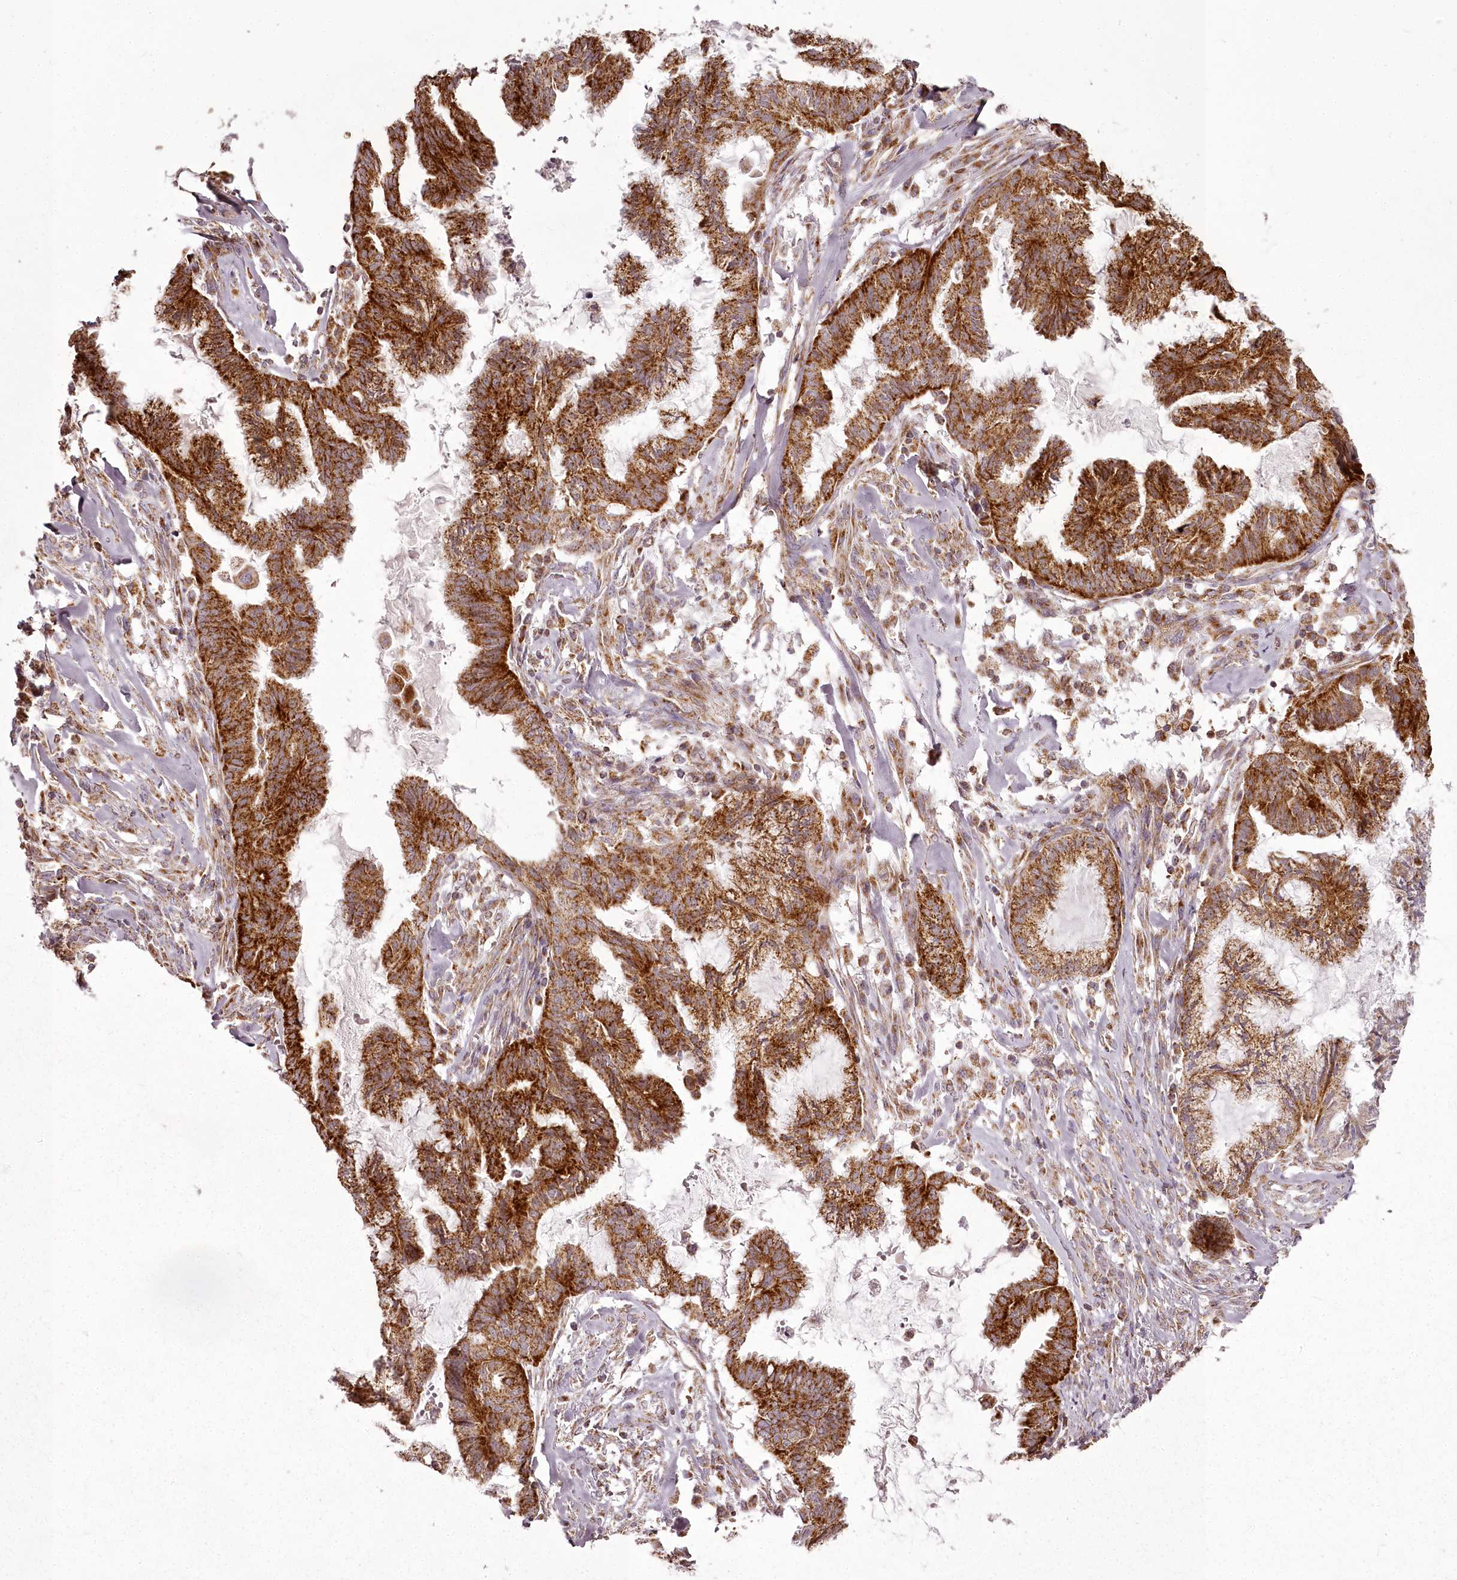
{"staining": {"intensity": "strong", "quantity": ">75%", "location": "cytoplasmic/membranous"}, "tissue": "endometrial cancer", "cell_type": "Tumor cells", "image_type": "cancer", "snomed": [{"axis": "morphology", "description": "Adenocarcinoma, NOS"}, {"axis": "topography", "description": "Endometrium"}], "caption": "IHC (DAB) staining of endometrial cancer reveals strong cytoplasmic/membranous protein staining in approximately >75% of tumor cells.", "gene": "CHCHD2", "patient": {"sex": "female", "age": 86}}